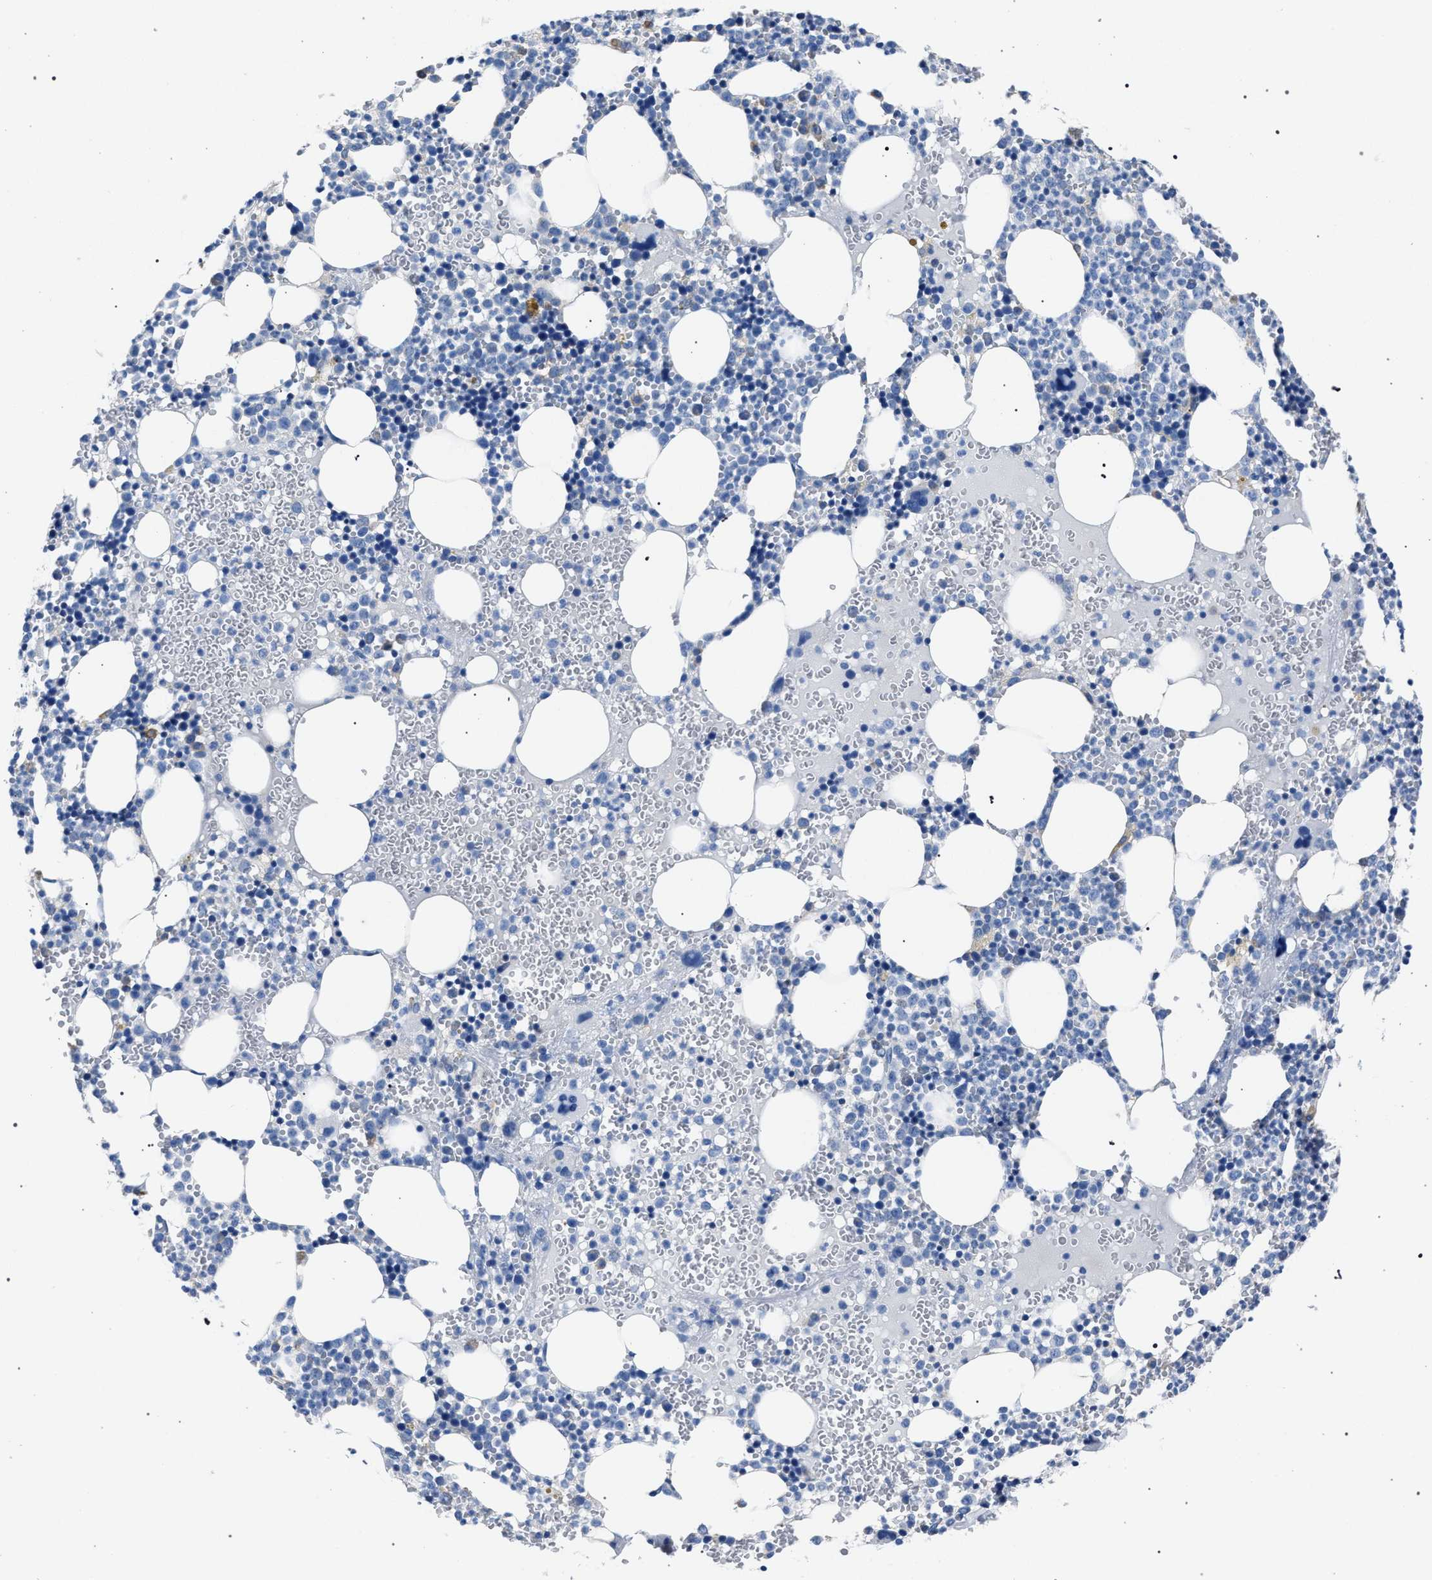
{"staining": {"intensity": "negative", "quantity": "none", "location": "none"}, "tissue": "bone marrow", "cell_type": "Hematopoietic cells", "image_type": "normal", "snomed": [{"axis": "morphology", "description": "Normal tissue, NOS"}, {"axis": "morphology", "description": "Inflammation, NOS"}, {"axis": "topography", "description": "Bone marrow"}], "caption": "This image is of benign bone marrow stained with immunohistochemistry to label a protein in brown with the nuclei are counter-stained blue. There is no positivity in hematopoietic cells.", "gene": "CRYZ", "patient": {"sex": "female", "age": 67}}